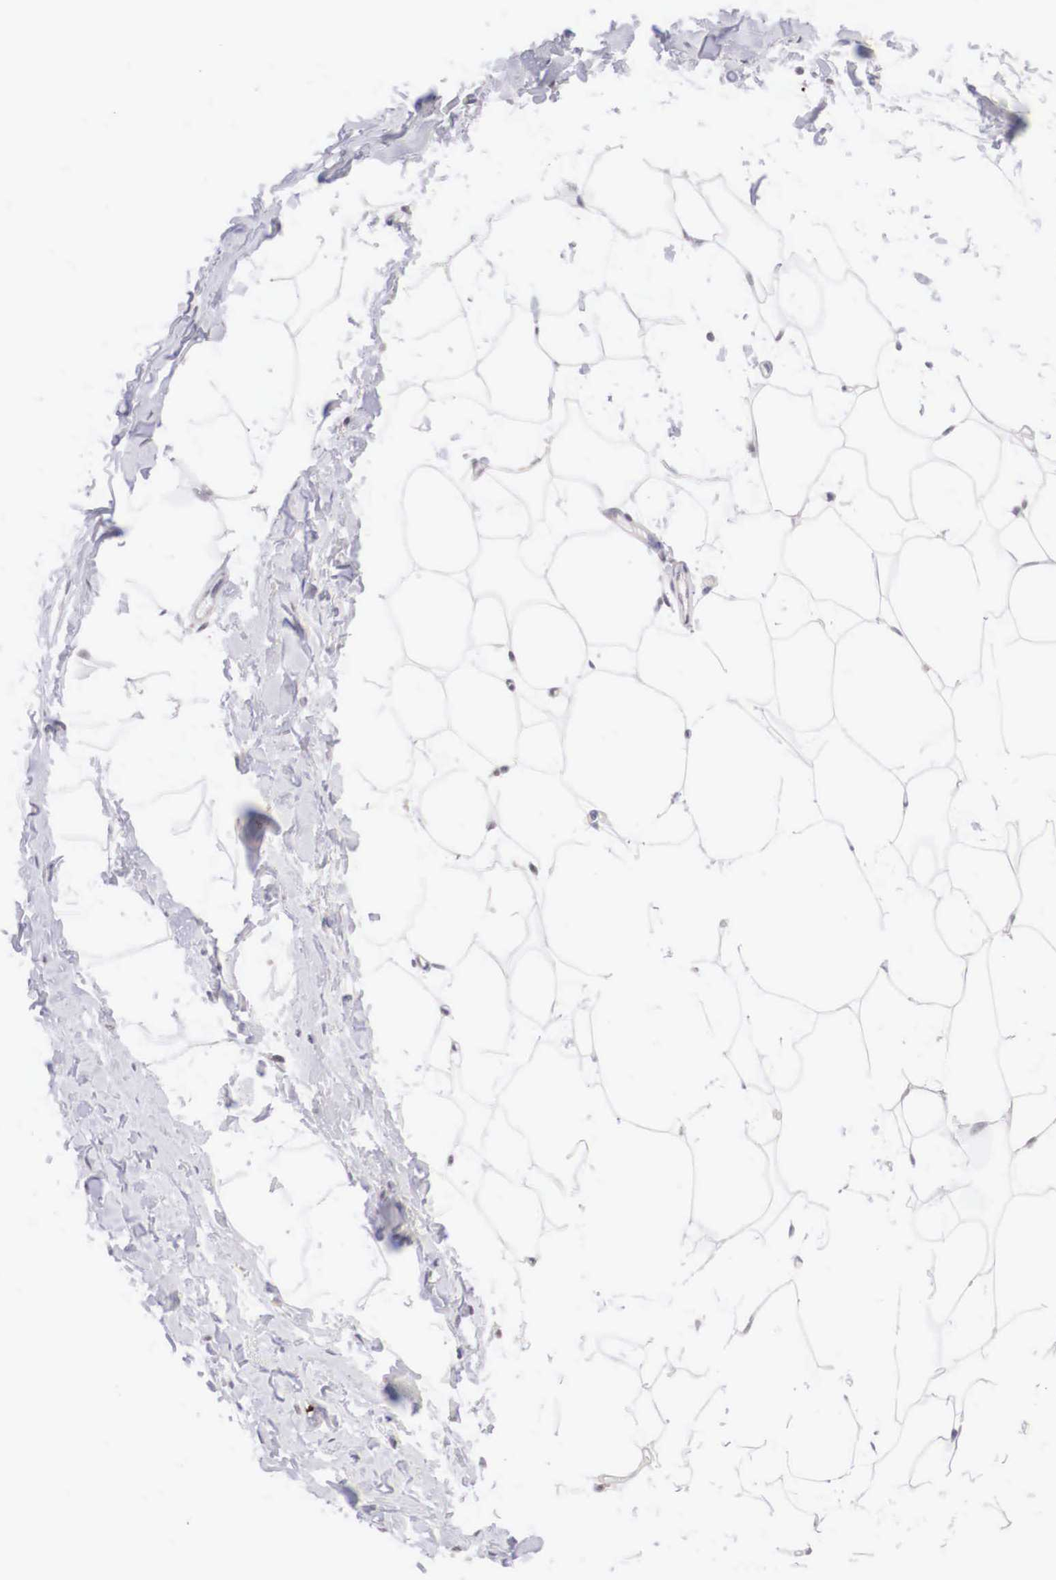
{"staining": {"intensity": "moderate", "quantity": ">75%", "location": "nuclear"}, "tissue": "adipose tissue", "cell_type": "Adipocytes", "image_type": "normal", "snomed": [{"axis": "morphology", "description": "Normal tissue, NOS"}, {"axis": "topography", "description": "Breast"}], "caption": "The histopathology image reveals staining of normal adipose tissue, revealing moderate nuclear protein expression (brown color) within adipocytes. (IHC, brightfield microscopy, high magnification).", "gene": "ZNF275", "patient": {"sex": "female", "age": 45}}